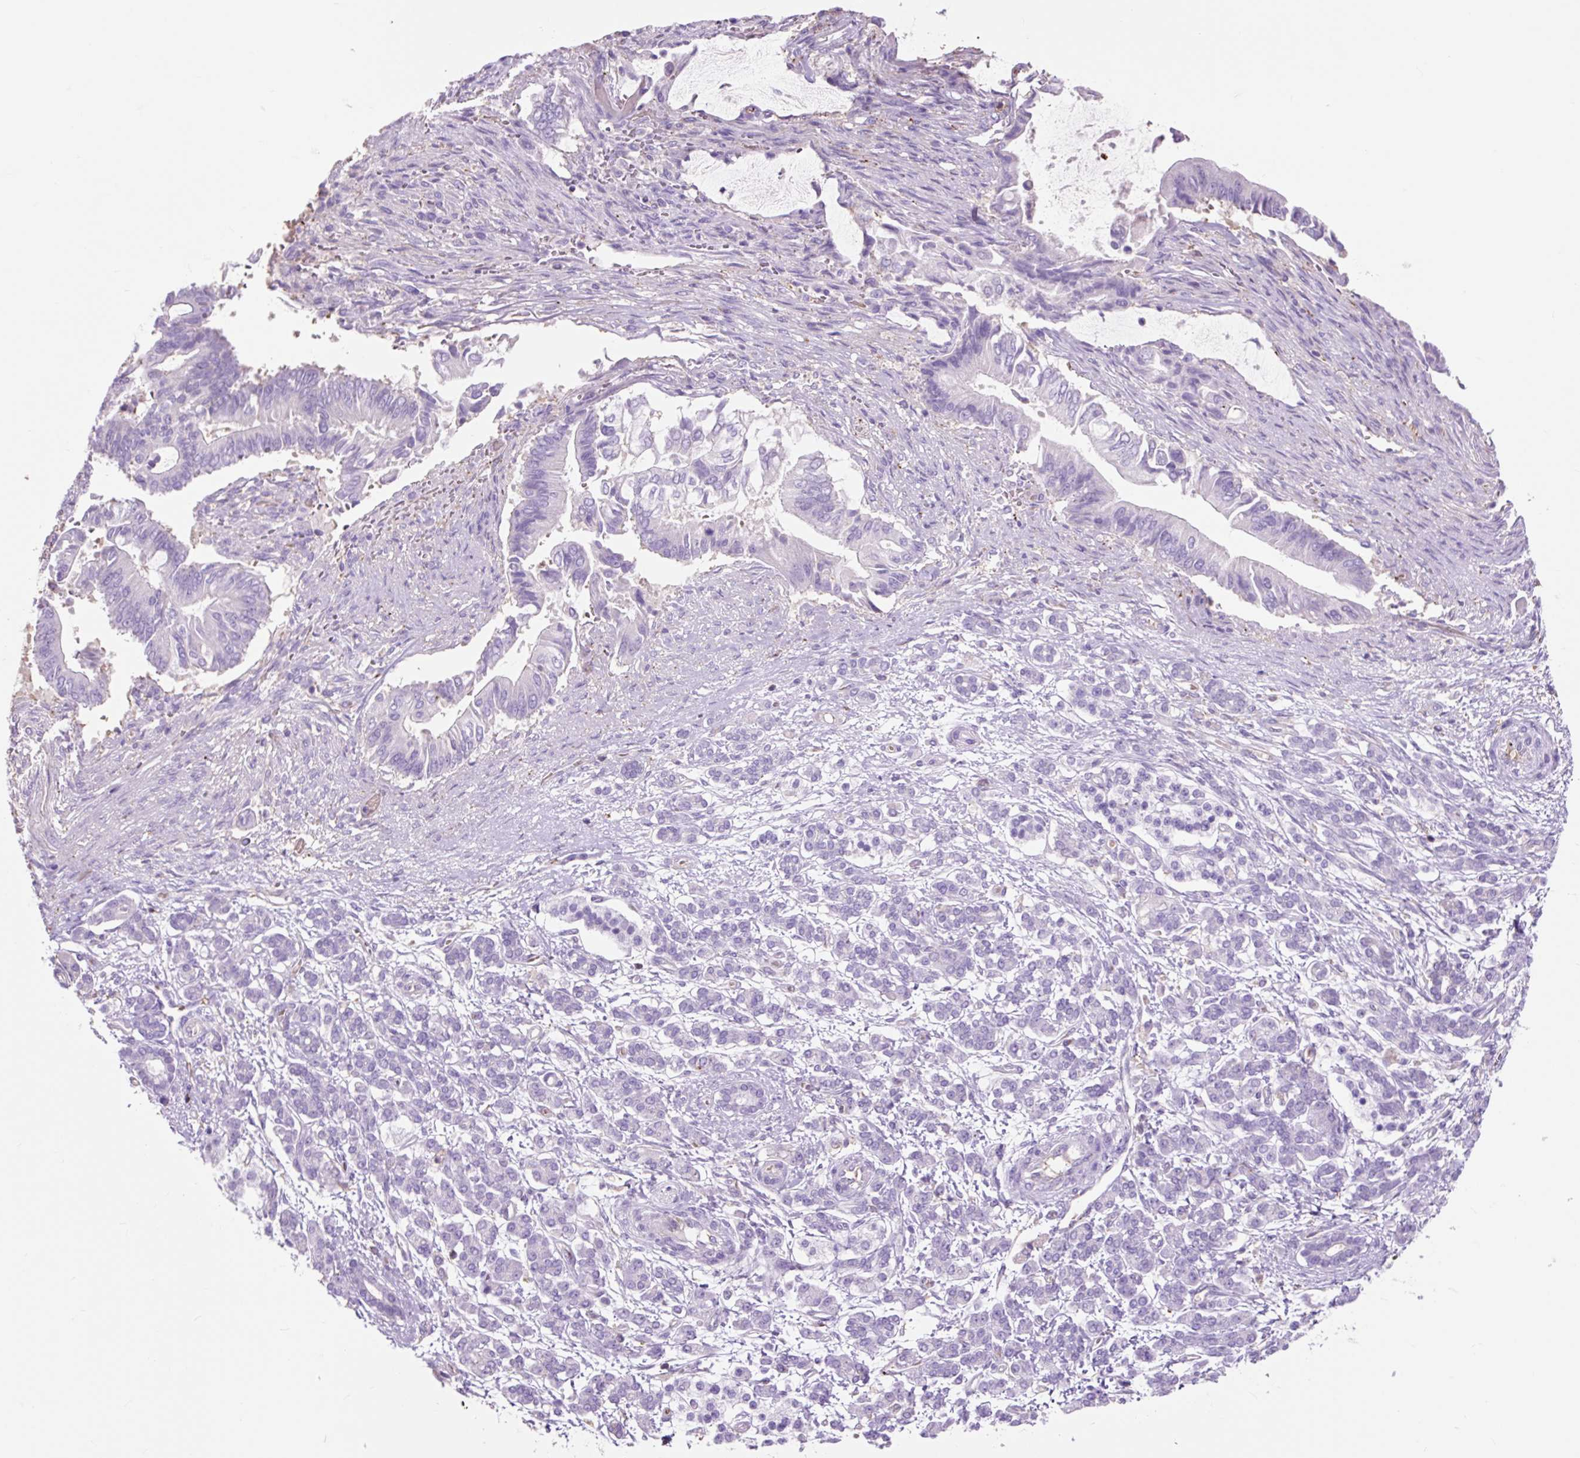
{"staining": {"intensity": "negative", "quantity": "none", "location": "none"}, "tissue": "pancreatic cancer", "cell_type": "Tumor cells", "image_type": "cancer", "snomed": [{"axis": "morphology", "description": "Adenocarcinoma, NOS"}, {"axis": "topography", "description": "Pancreas"}], "caption": "This histopathology image is of pancreatic adenocarcinoma stained with immunohistochemistry to label a protein in brown with the nuclei are counter-stained blue. There is no positivity in tumor cells.", "gene": "OR10A7", "patient": {"sex": "male", "age": 68}}